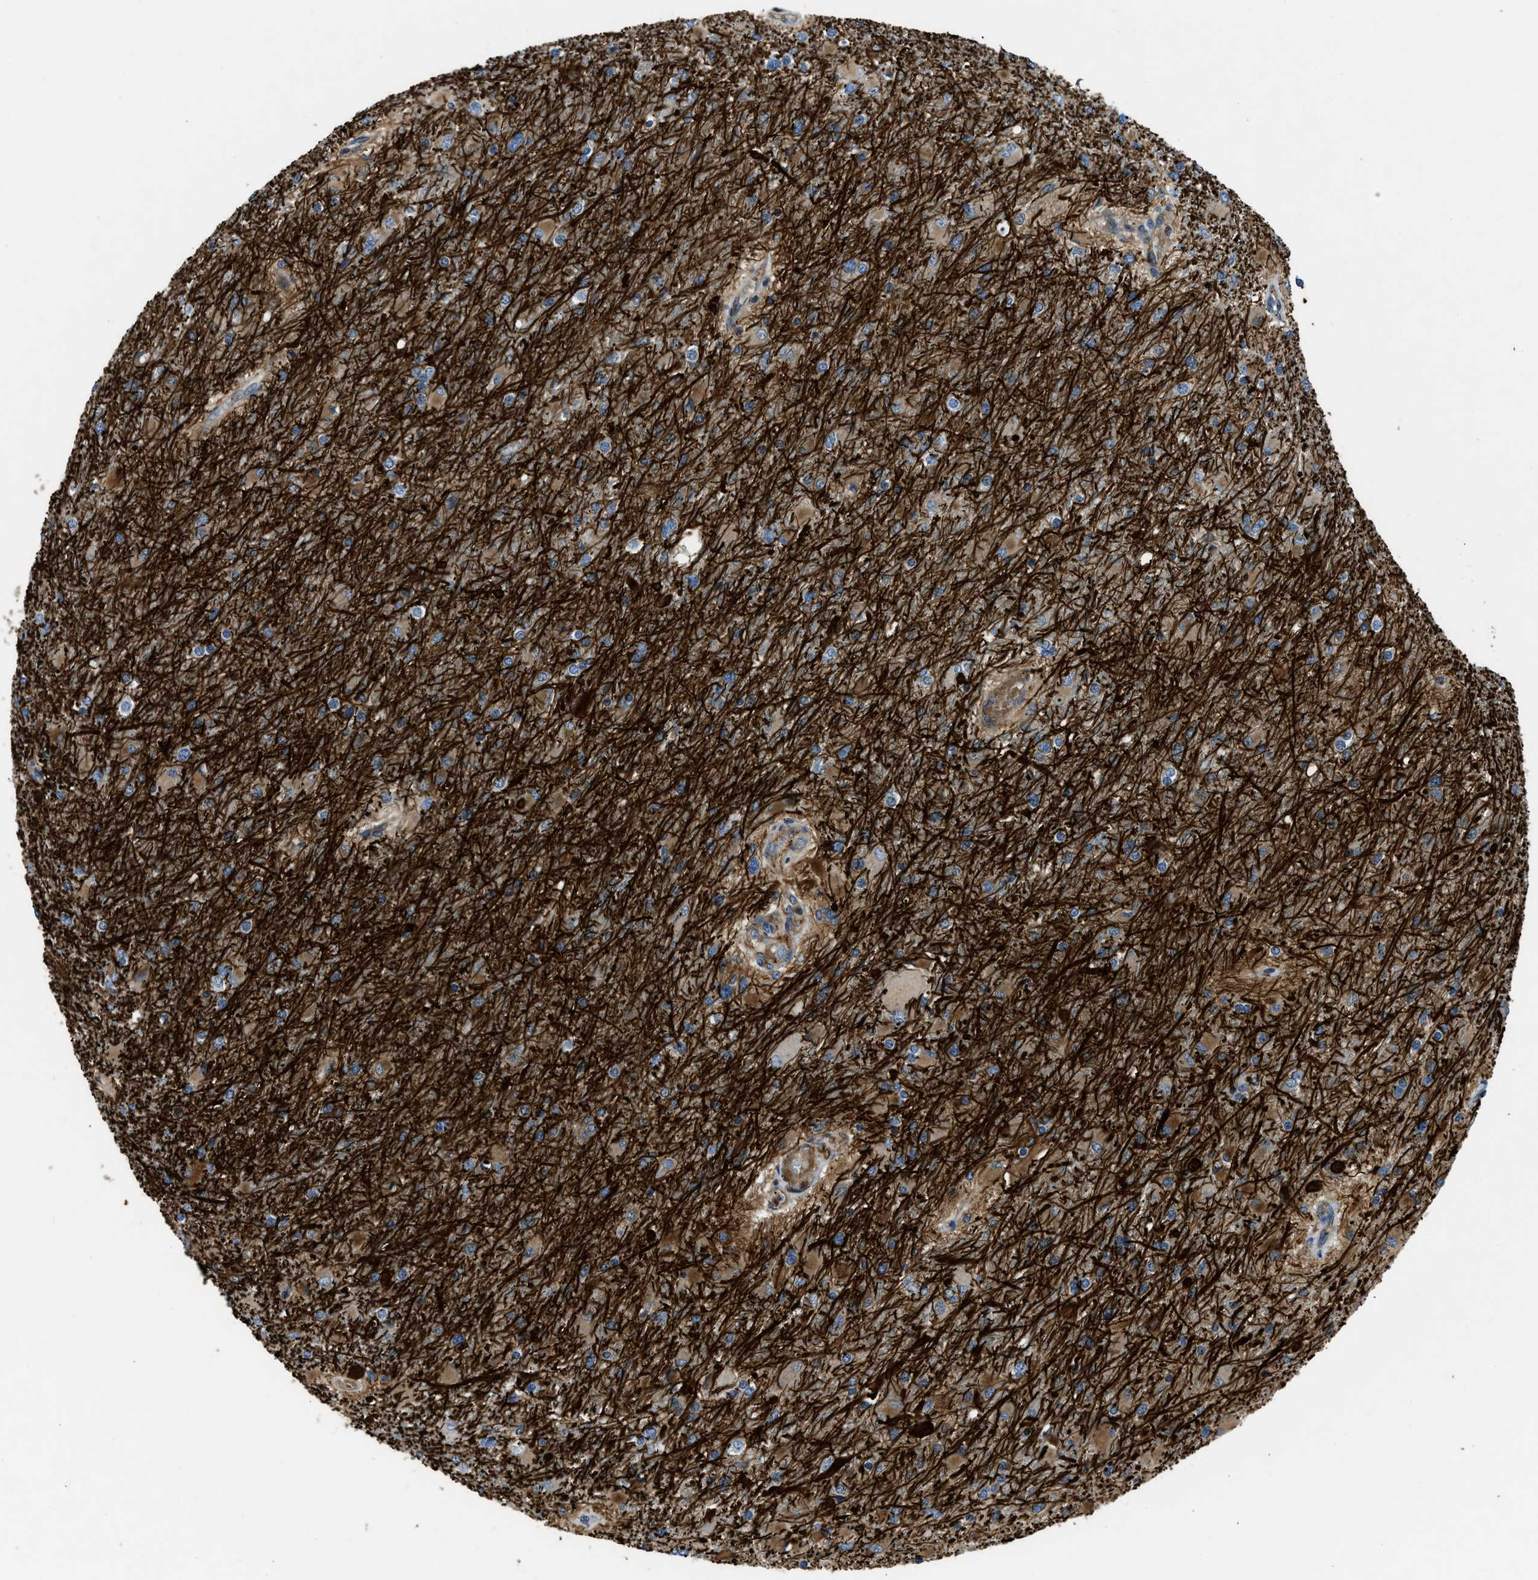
{"staining": {"intensity": "moderate", "quantity": "25%-75%", "location": "cytoplasmic/membranous"}, "tissue": "glioma", "cell_type": "Tumor cells", "image_type": "cancer", "snomed": [{"axis": "morphology", "description": "Glioma, malignant, High grade"}, {"axis": "topography", "description": "Cerebral cortex"}], "caption": "Glioma tissue reveals moderate cytoplasmic/membranous expression in about 25%-75% of tumor cells, visualized by immunohistochemistry.", "gene": "NYNRIN", "patient": {"sex": "female", "age": 36}}